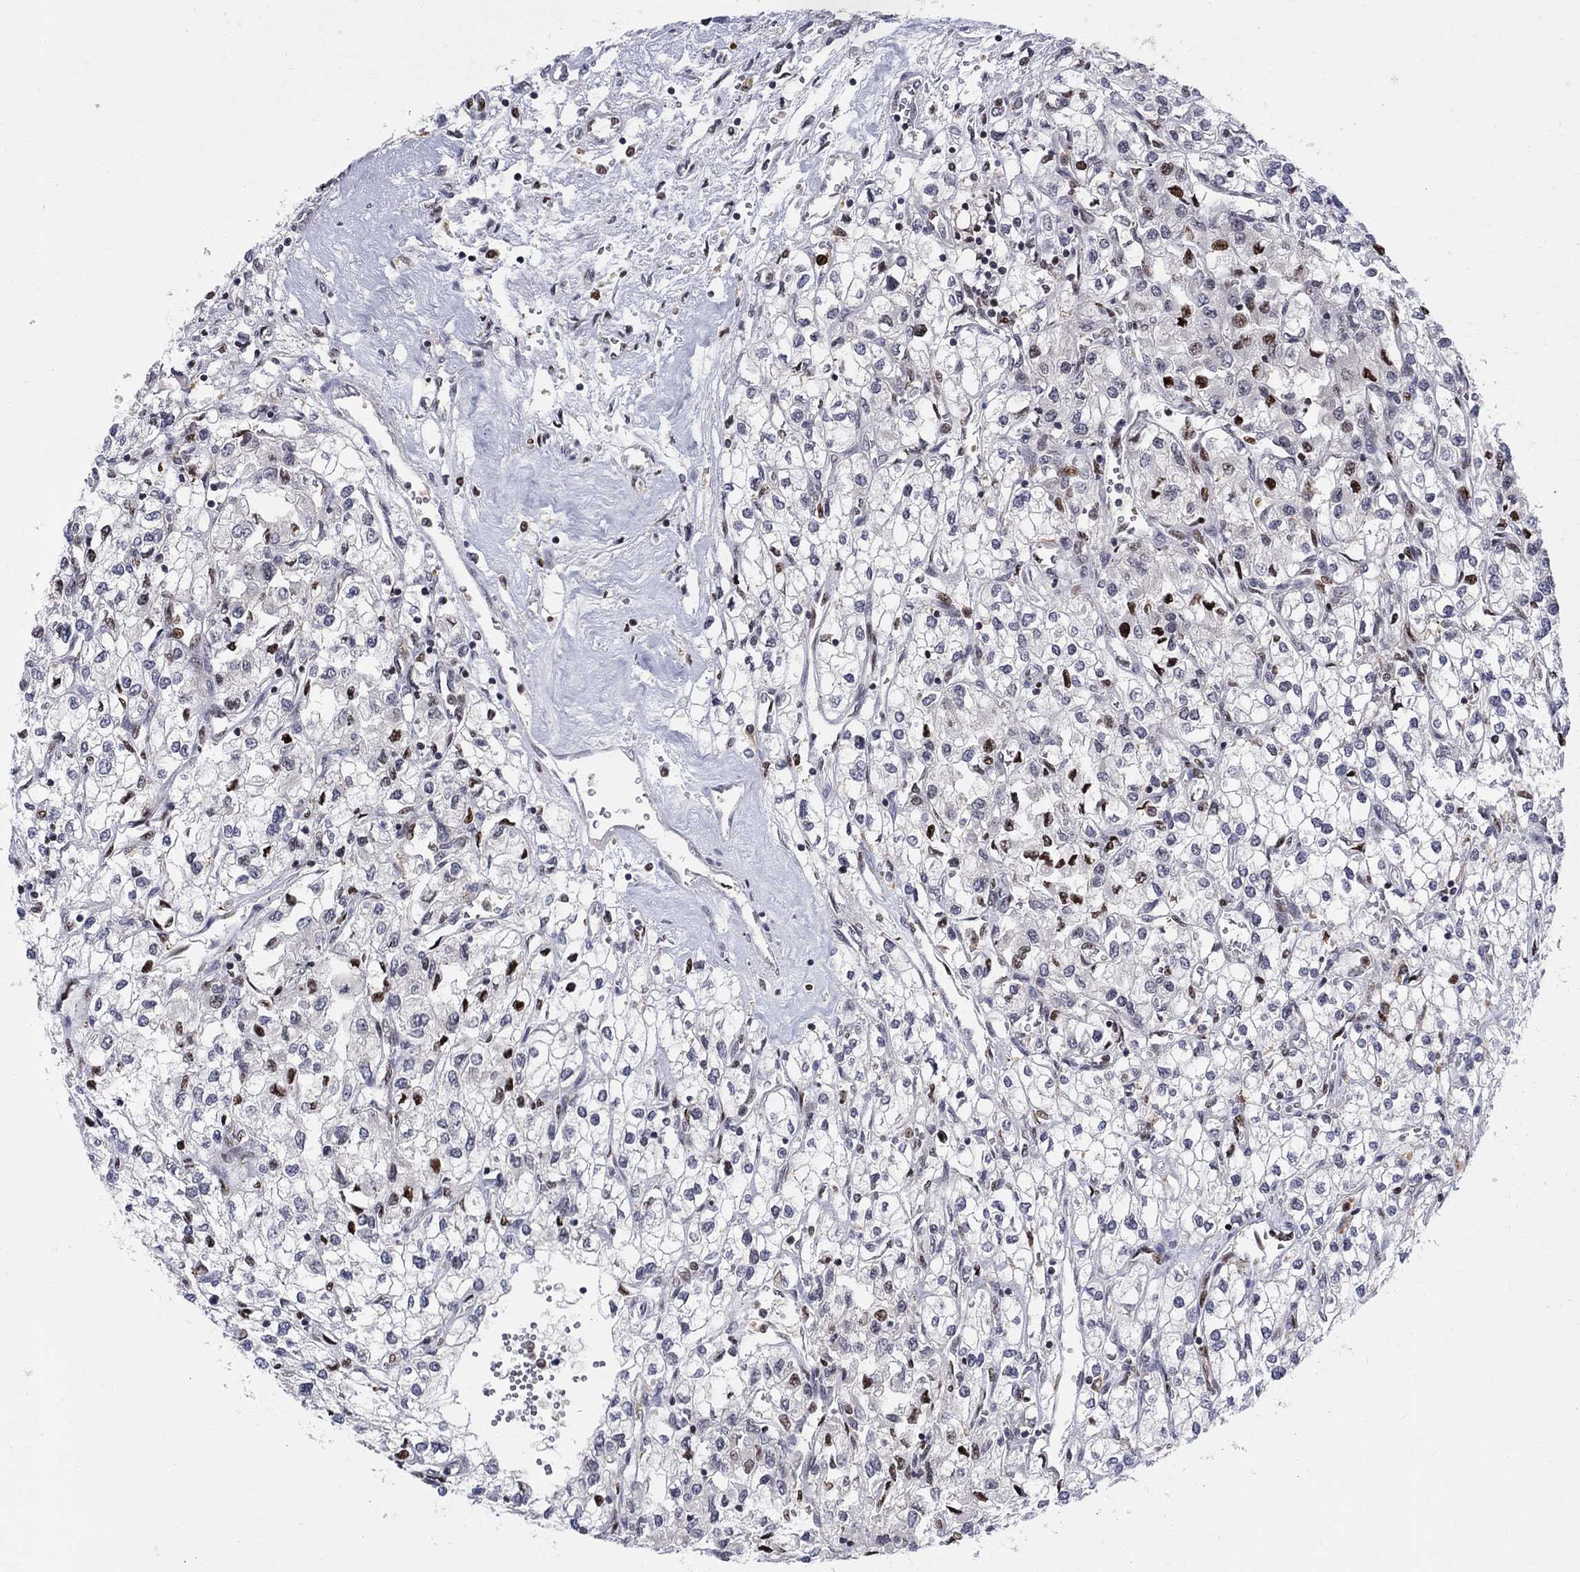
{"staining": {"intensity": "strong", "quantity": "<25%", "location": "nuclear"}, "tissue": "renal cancer", "cell_type": "Tumor cells", "image_type": "cancer", "snomed": [{"axis": "morphology", "description": "Adenocarcinoma, NOS"}, {"axis": "topography", "description": "Kidney"}], "caption": "Adenocarcinoma (renal) stained with a brown dye reveals strong nuclear positive staining in approximately <25% of tumor cells.", "gene": "ZNHIT3", "patient": {"sex": "male", "age": 80}}